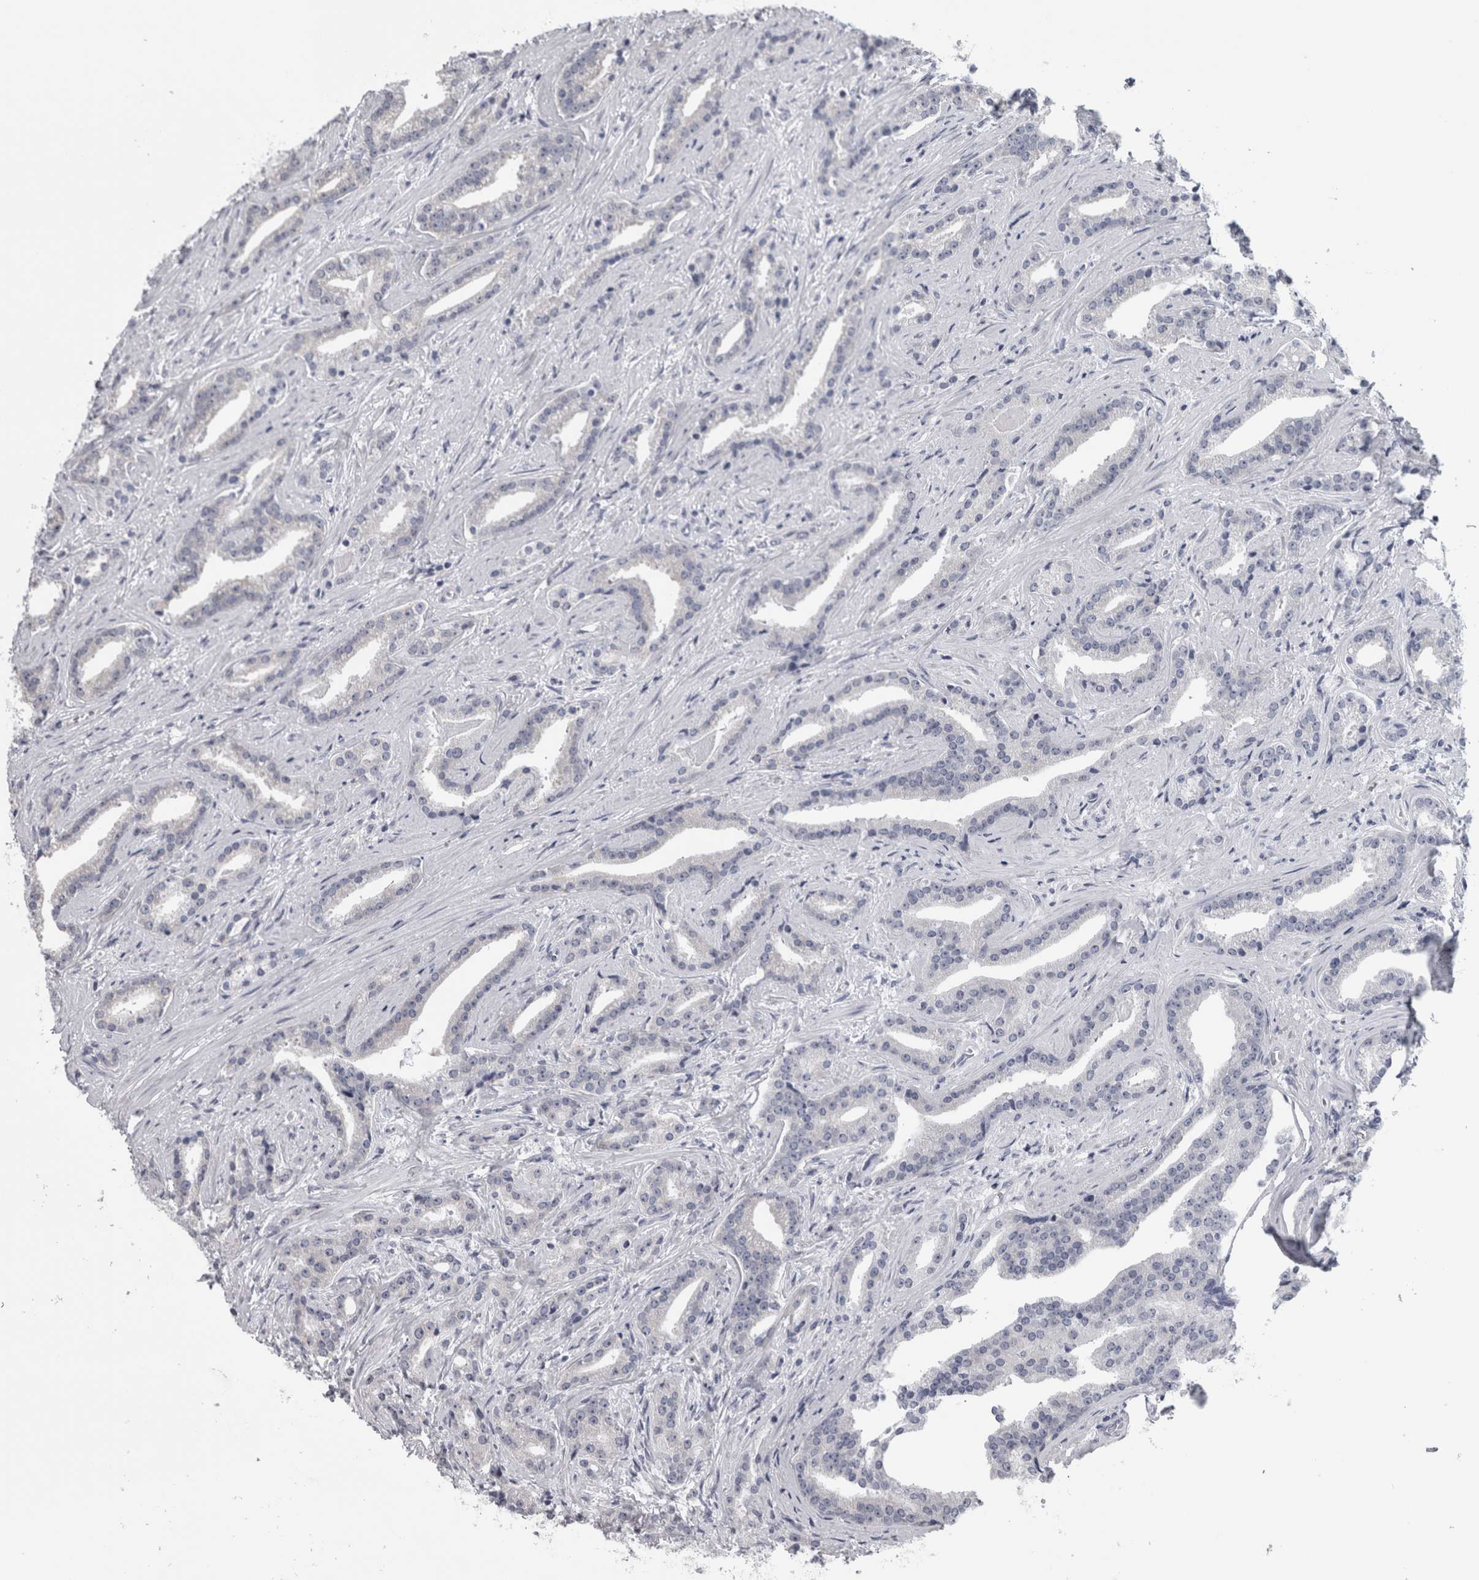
{"staining": {"intensity": "negative", "quantity": "none", "location": "none"}, "tissue": "prostate cancer", "cell_type": "Tumor cells", "image_type": "cancer", "snomed": [{"axis": "morphology", "description": "Adenocarcinoma, Low grade"}, {"axis": "topography", "description": "Prostate"}], "caption": "Tumor cells are negative for brown protein staining in prostate low-grade adenocarcinoma.", "gene": "PRRC2C", "patient": {"sex": "male", "age": 67}}